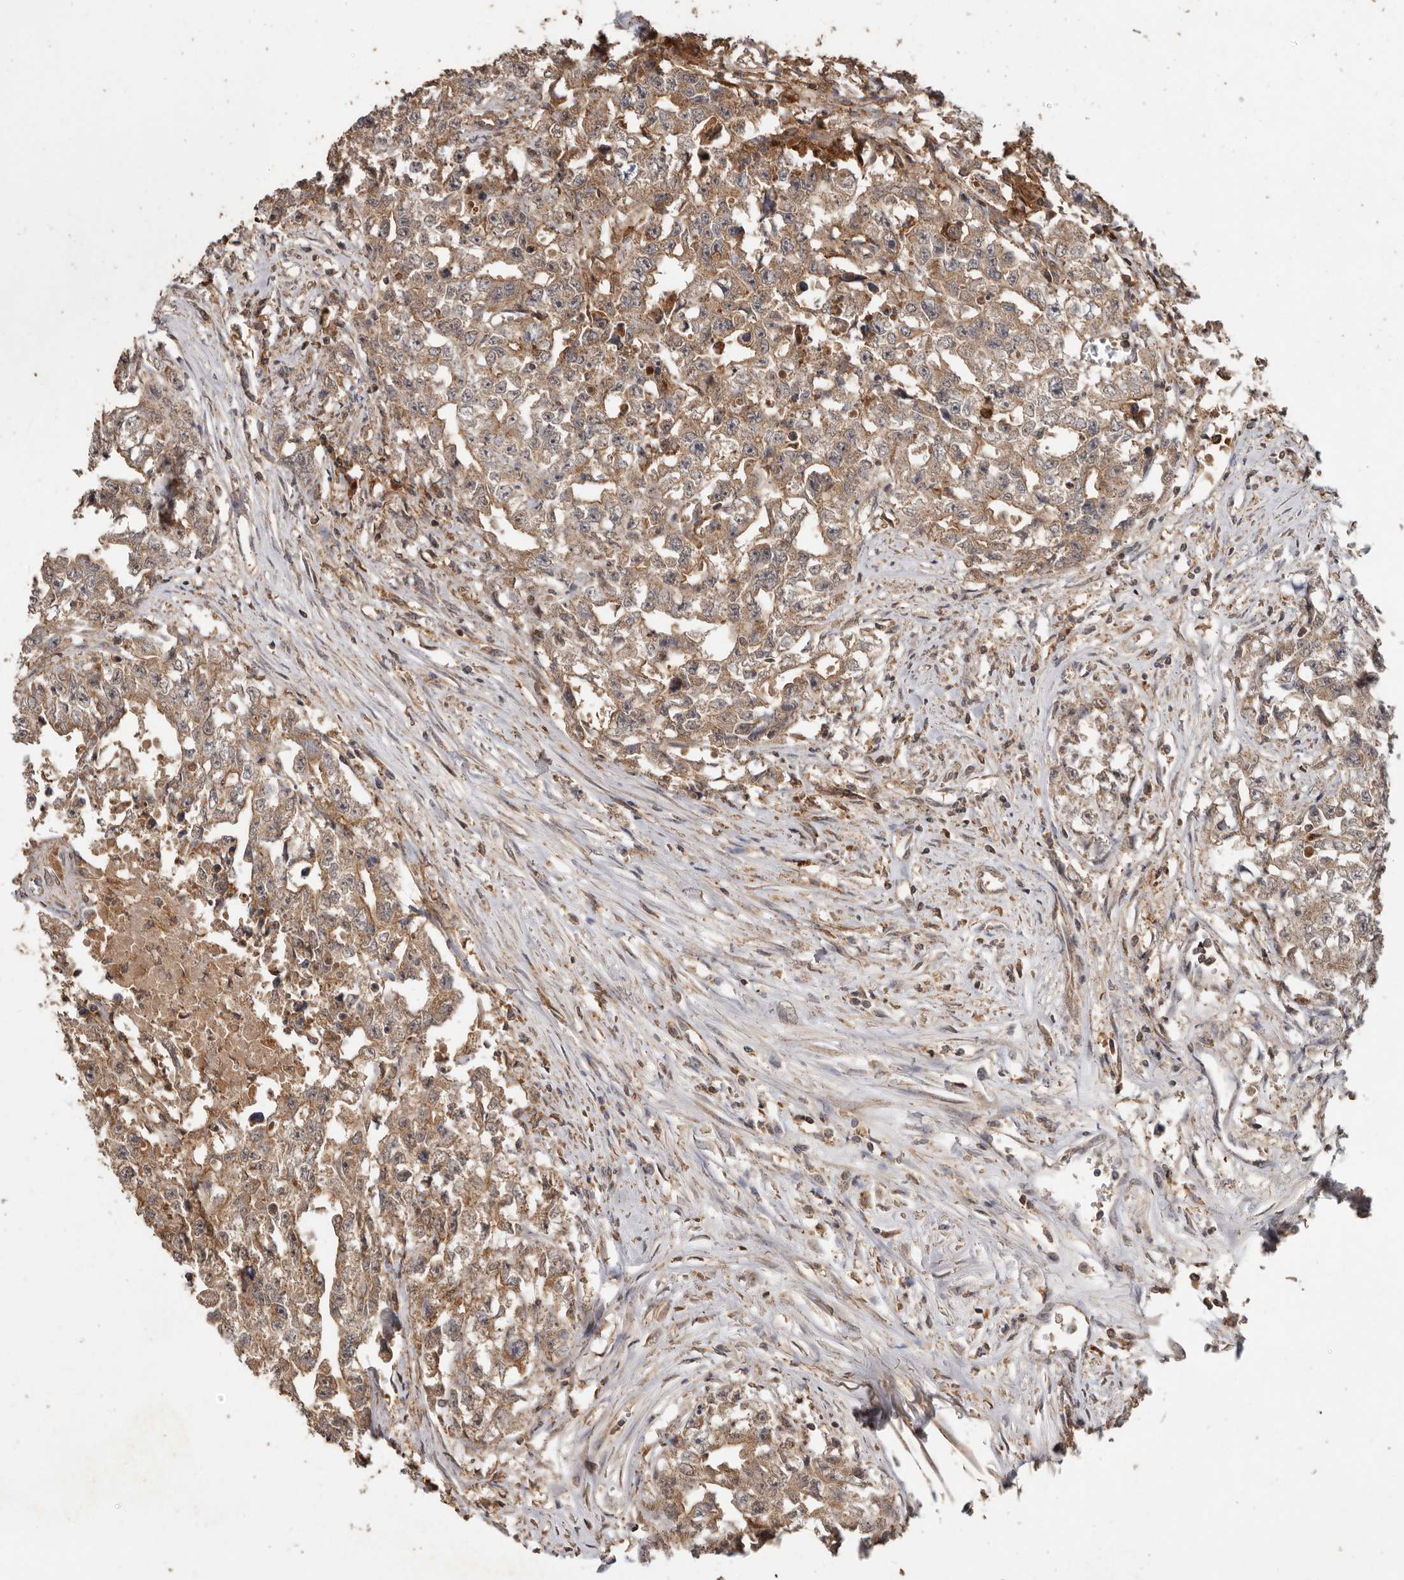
{"staining": {"intensity": "moderate", "quantity": ">75%", "location": "cytoplasmic/membranous"}, "tissue": "testis cancer", "cell_type": "Tumor cells", "image_type": "cancer", "snomed": [{"axis": "morphology", "description": "Seminoma, NOS"}, {"axis": "morphology", "description": "Carcinoma, Embryonal, NOS"}, {"axis": "topography", "description": "Testis"}], "caption": "Protein staining of testis cancer (seminoma) tissue shows moderate cytoplasmic/membranous staining in approximately >75% of tumor cells. Using DAB (brown) and hematoxylin (blue) stains, captured at high magnification using brightfield microscopy.", "gene": "RWDD1", "patient": {"sex": "male", "age": 43}}